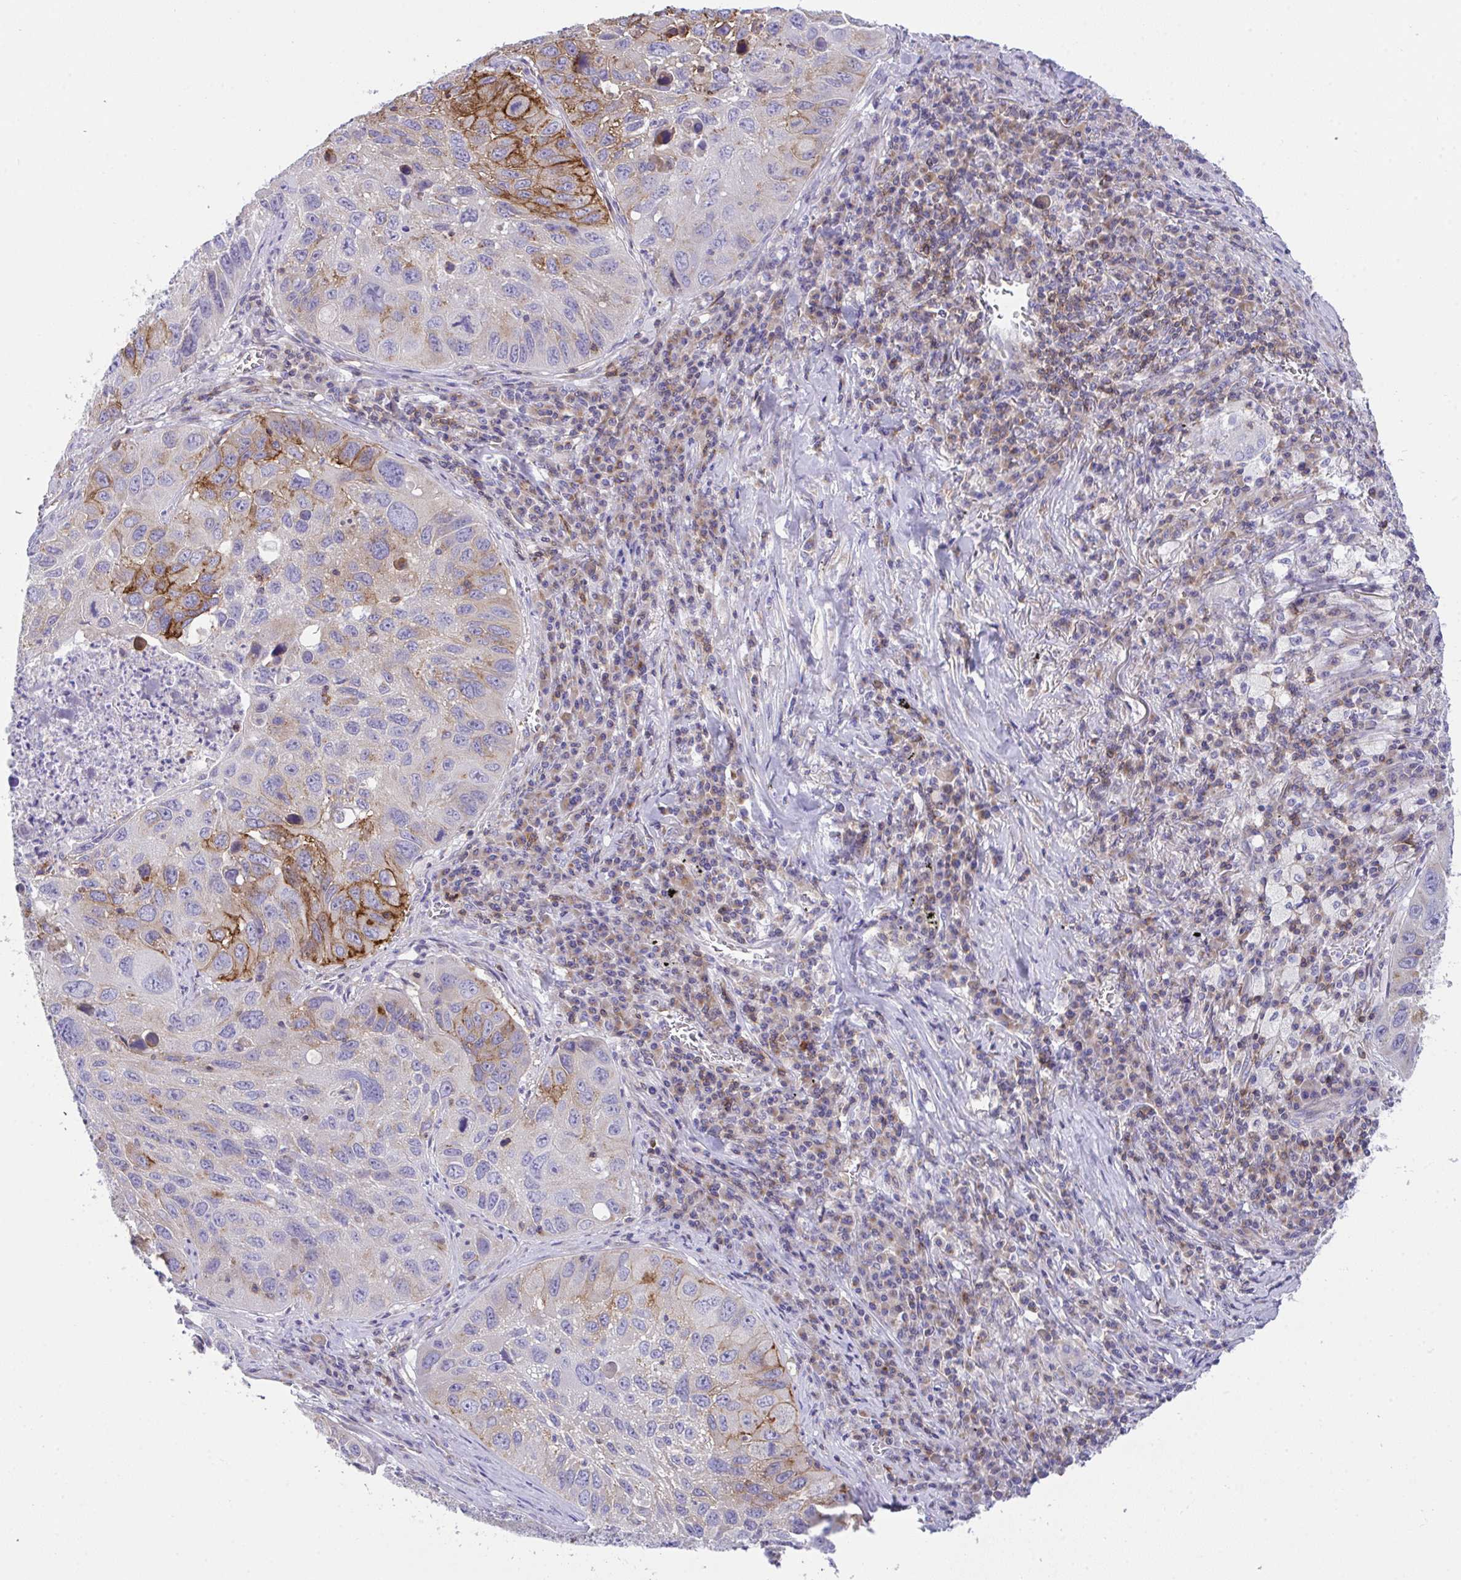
{"staining": {"intensity": "strong", "quantity": "<25%", "location": "cytoplasmic/membranous"}, "tissue": "lung cancer", "cell_type": "Tumor cells", "image_type": "cancer", "snomed": [{"axis": "morphology", "description": "Squamous cell carcinoma, NOS"}, {"axis": "topography", "description": "Lung"}], "caption": "A photomicrograph of human lung squamous cell carcinoma stained for a protein shows strong cytoplasmic/membranous brown staining in tumor cells.", "gene": "MIA3", "patient": {"sex": "female", "age": 61}}